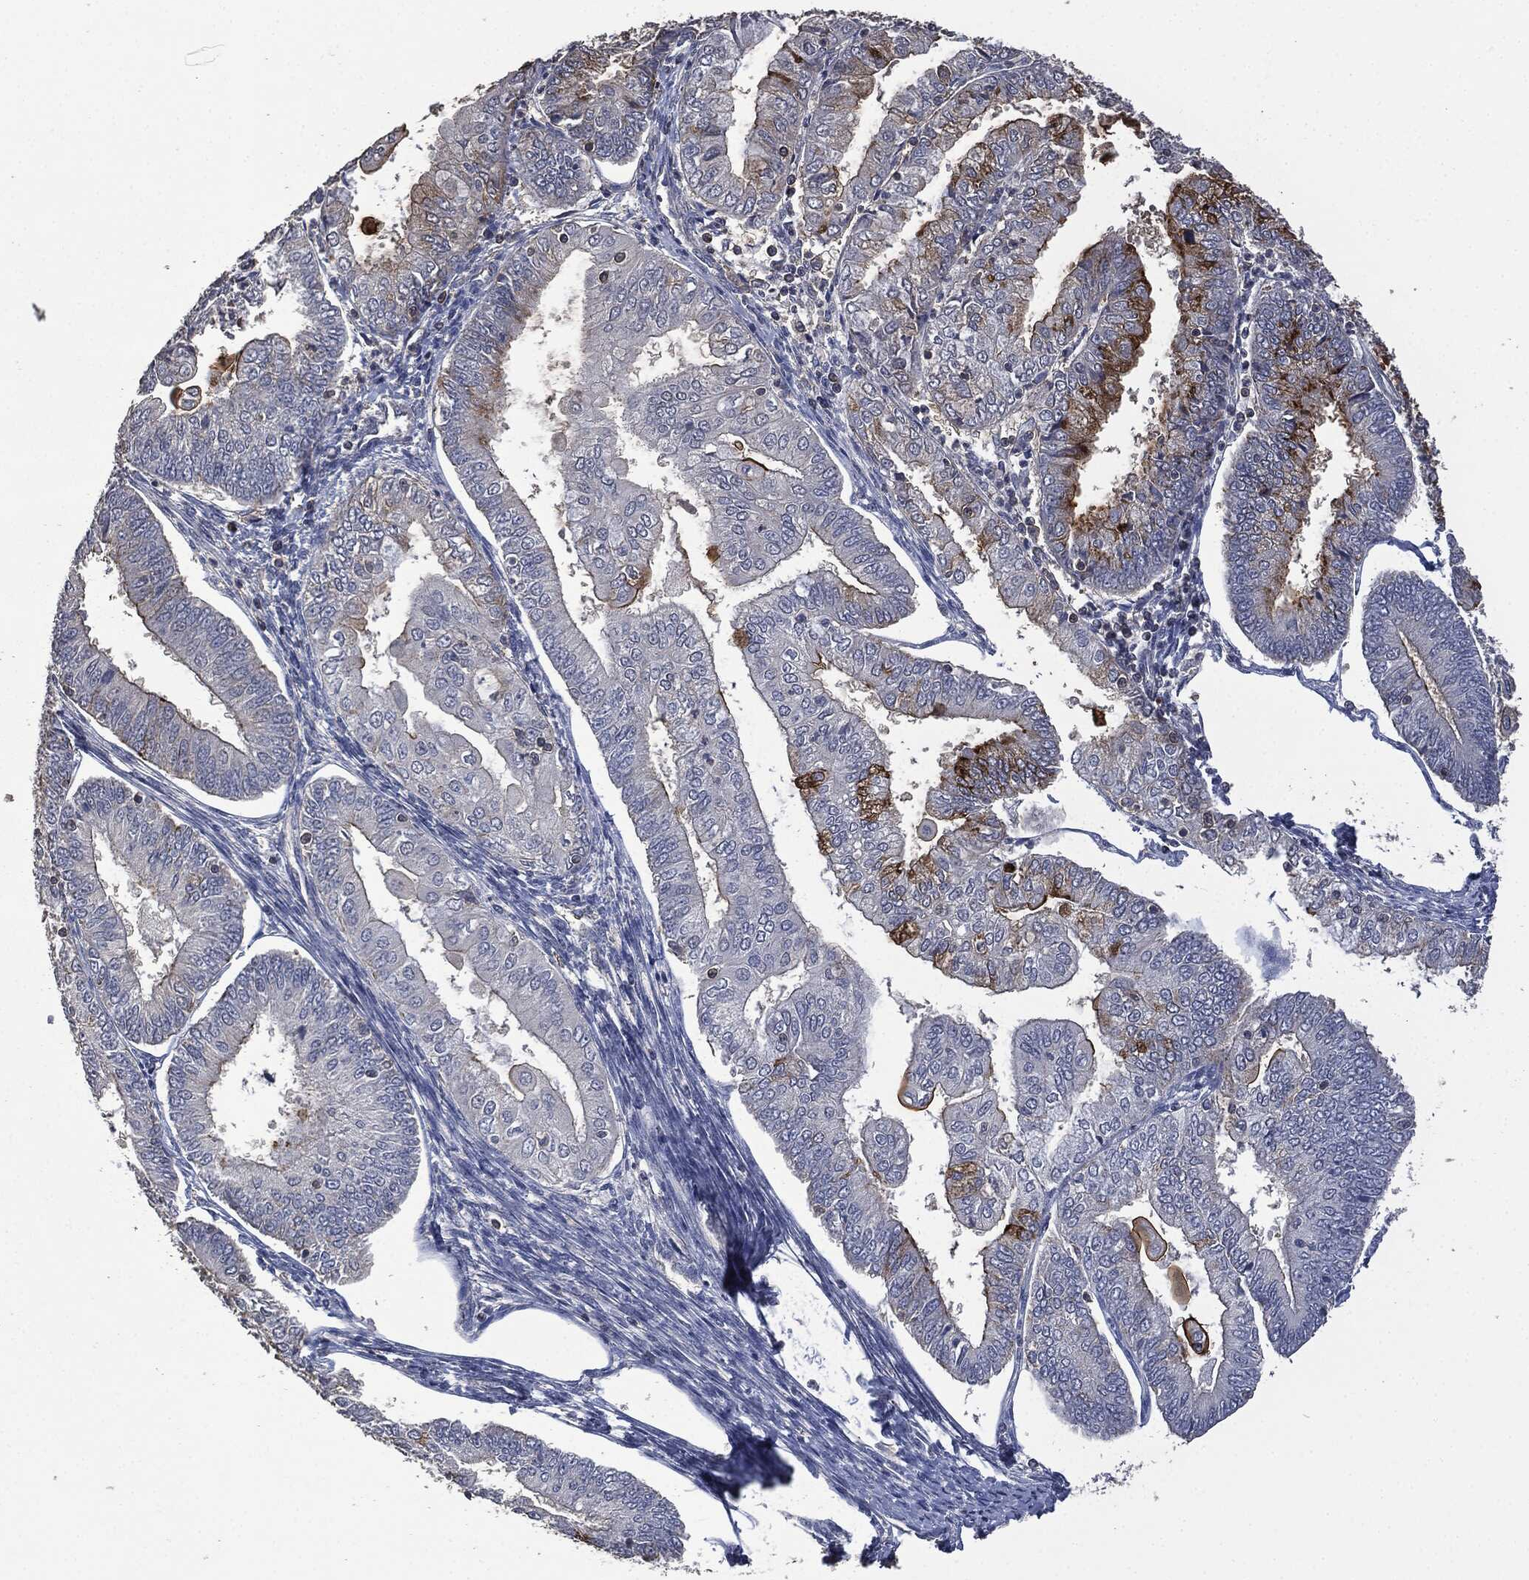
{"staining": {"intensity": "strong", "quantity": "<25%", "location": "cytoplasmic/membranous"}, "tissue": "endometrial cancer", "cell_type": "Tumor cells", "image_type": "cancer", "snomed": [{"axis": "morphology", "description": "Adenocarcinoma, NOS"}, {"axis": "topography", "description": "Endometrium"}], "caption": "Protein positivity by IHC exhibits strong cytoplasmic/membranous staining in about <25% of tumor cells in adenocarcinoma (endometrial).", "gene": "MSLN", "patient": {"sex": "female", "age": 56}}